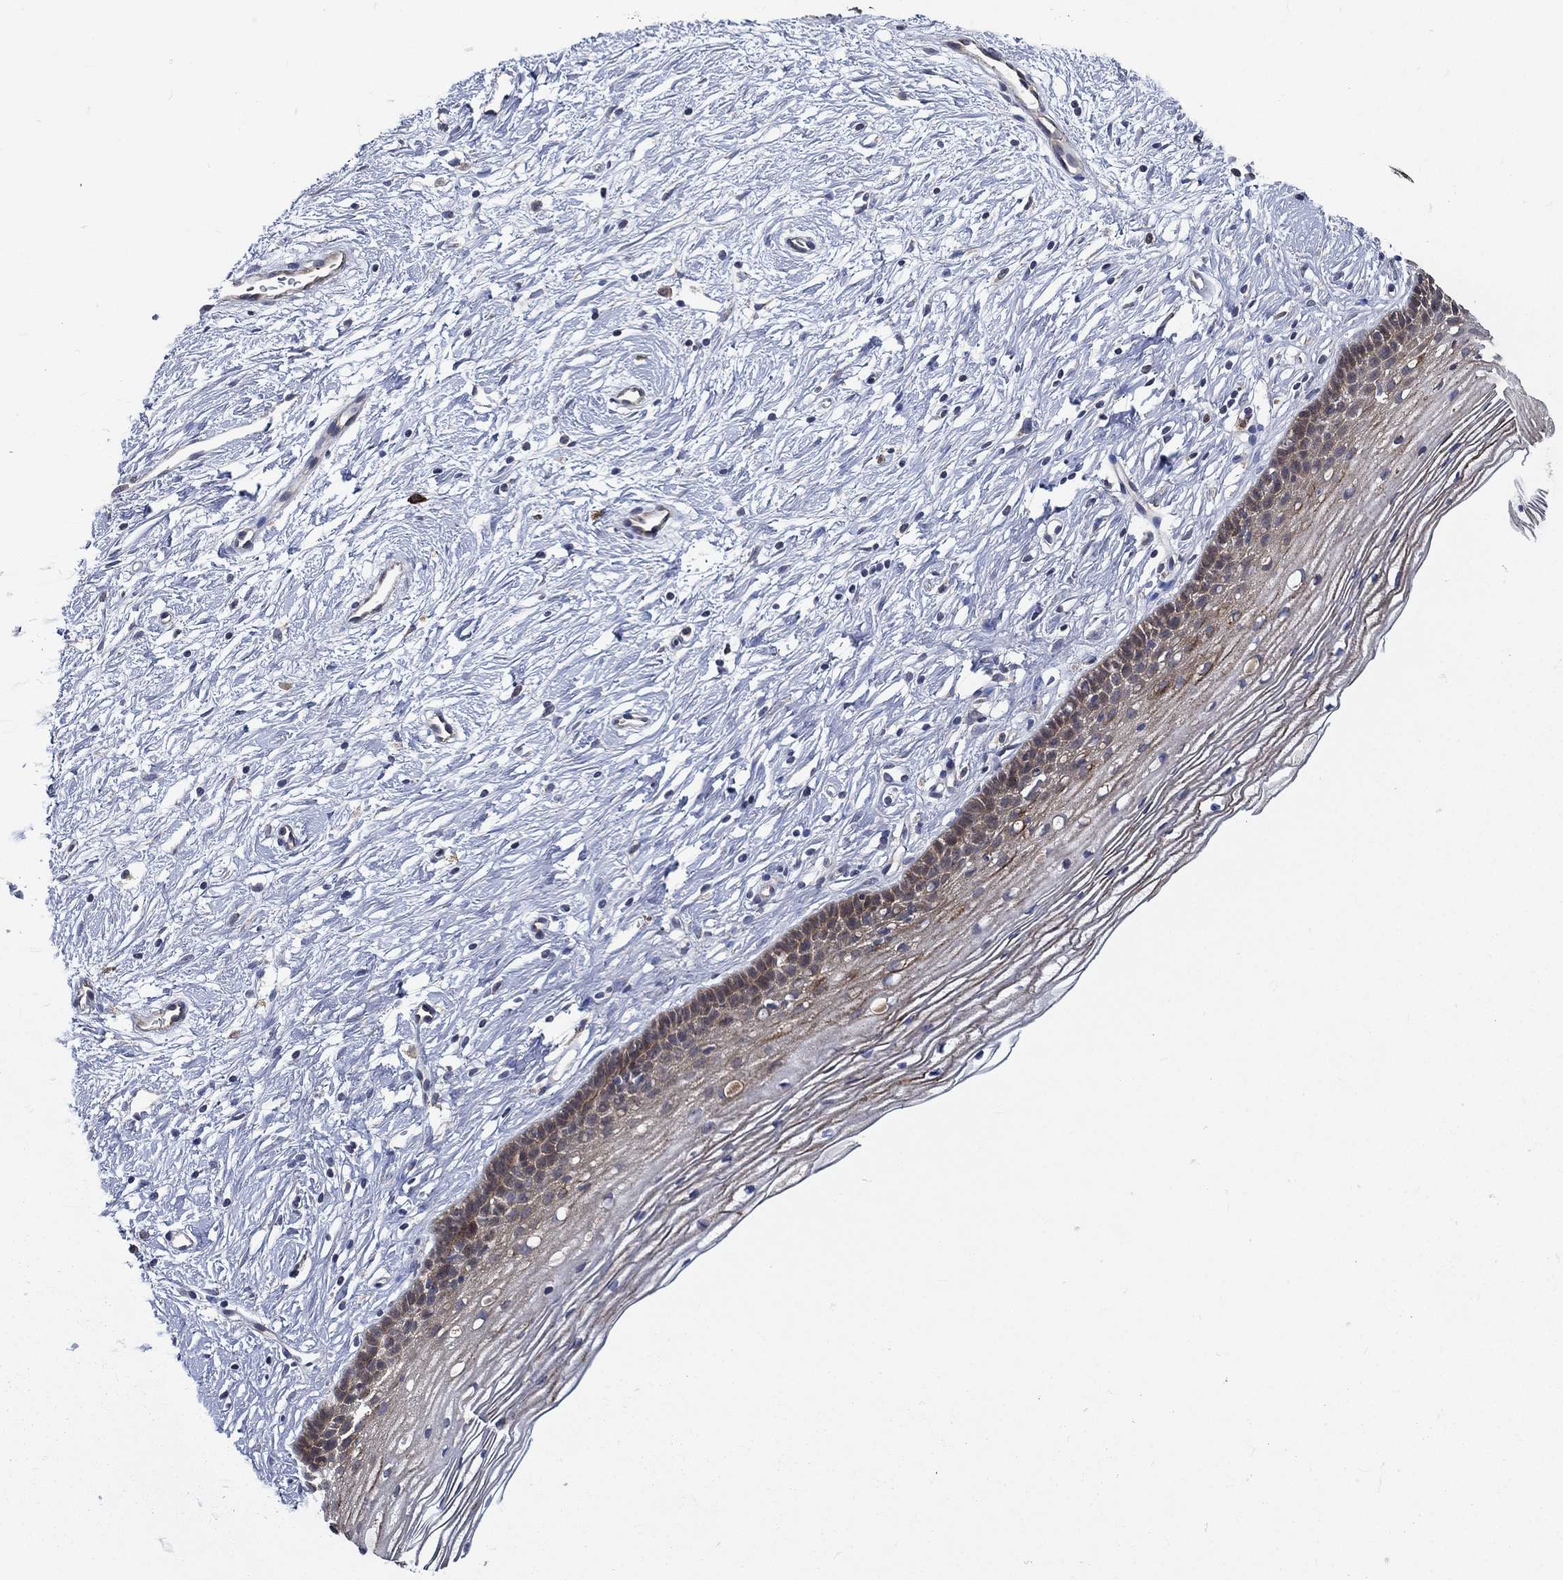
{"staining": {"intensity": "negative", "quantity": "none", "location": "none"}, "tissue": "cervix", "cell_type": "Glandular cells", "image_type": "normal", "snomed": [{"axis": "morphology", "description": "Normal tissue, NOS"}, {"axis": "topography", "description": "Cervix"}], "caption": "Cervix was stained to show a protein in brown. There is no significant positivity in glandular cells. The staining was performed using DAB (3,3'-diaminobenzidine) to visualize the protein expression in brown, while the nuclei were stained in blue with hematoxylin (Magnification: 20x).", "gene": "SMPD3", "patient": {"sex": "female", "age": 39}}